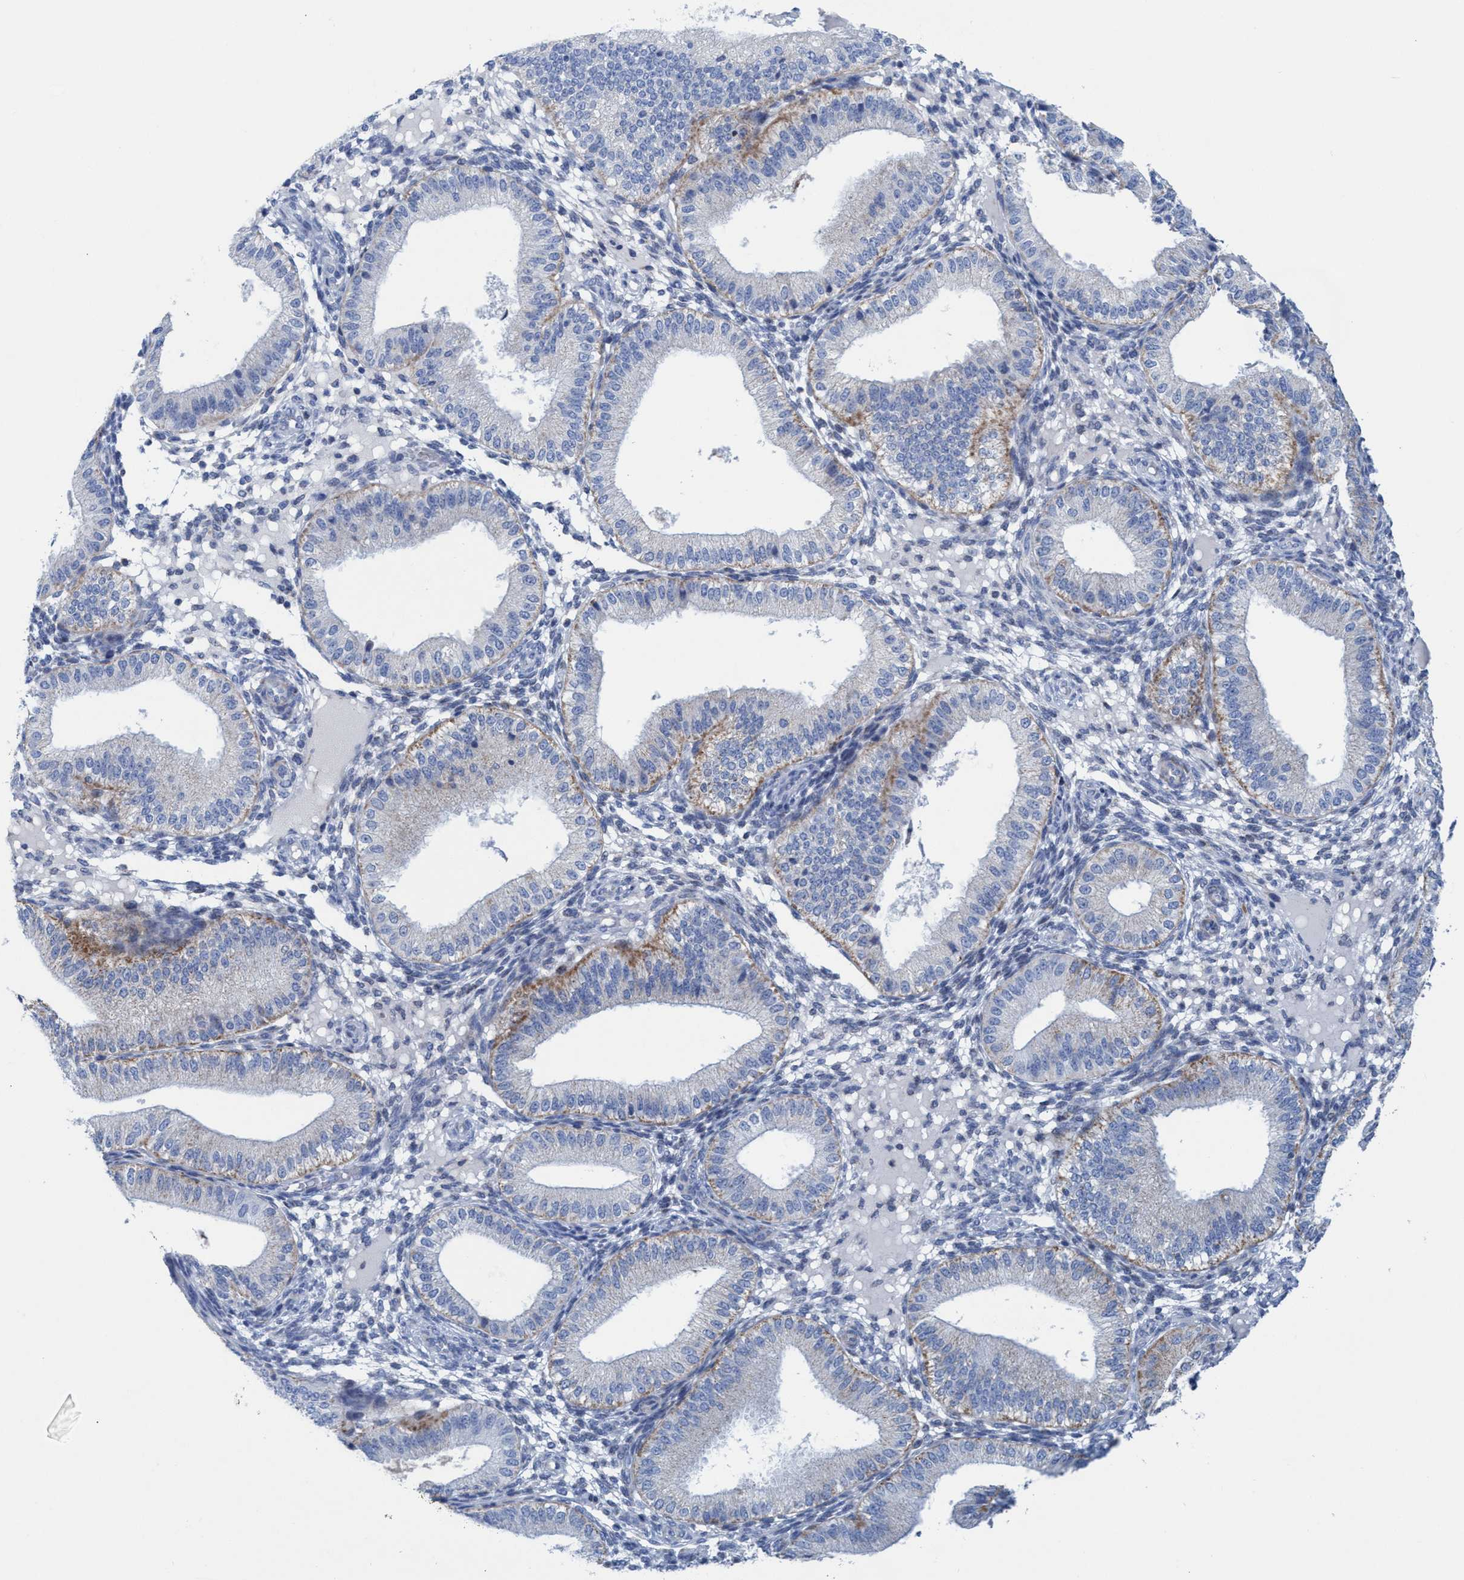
{"staining": {"intensity": "negative", "quantity": "none", "location": "none"}, "tissue": "endometrium", "cell_type": "Cells in endometrial stroma", "image_type": "normal", "snomed": [{"axis": "morphology", "description": "Normal tissue, NOS"}, {"axis": "topography", "description": "Endometrium"}], "caption": "Micrograph shows no protein staining in cells in endometrial stroma of normal endometrium.", "gene": "GGA3", "patient": {"sex": "female", "age": 39}}